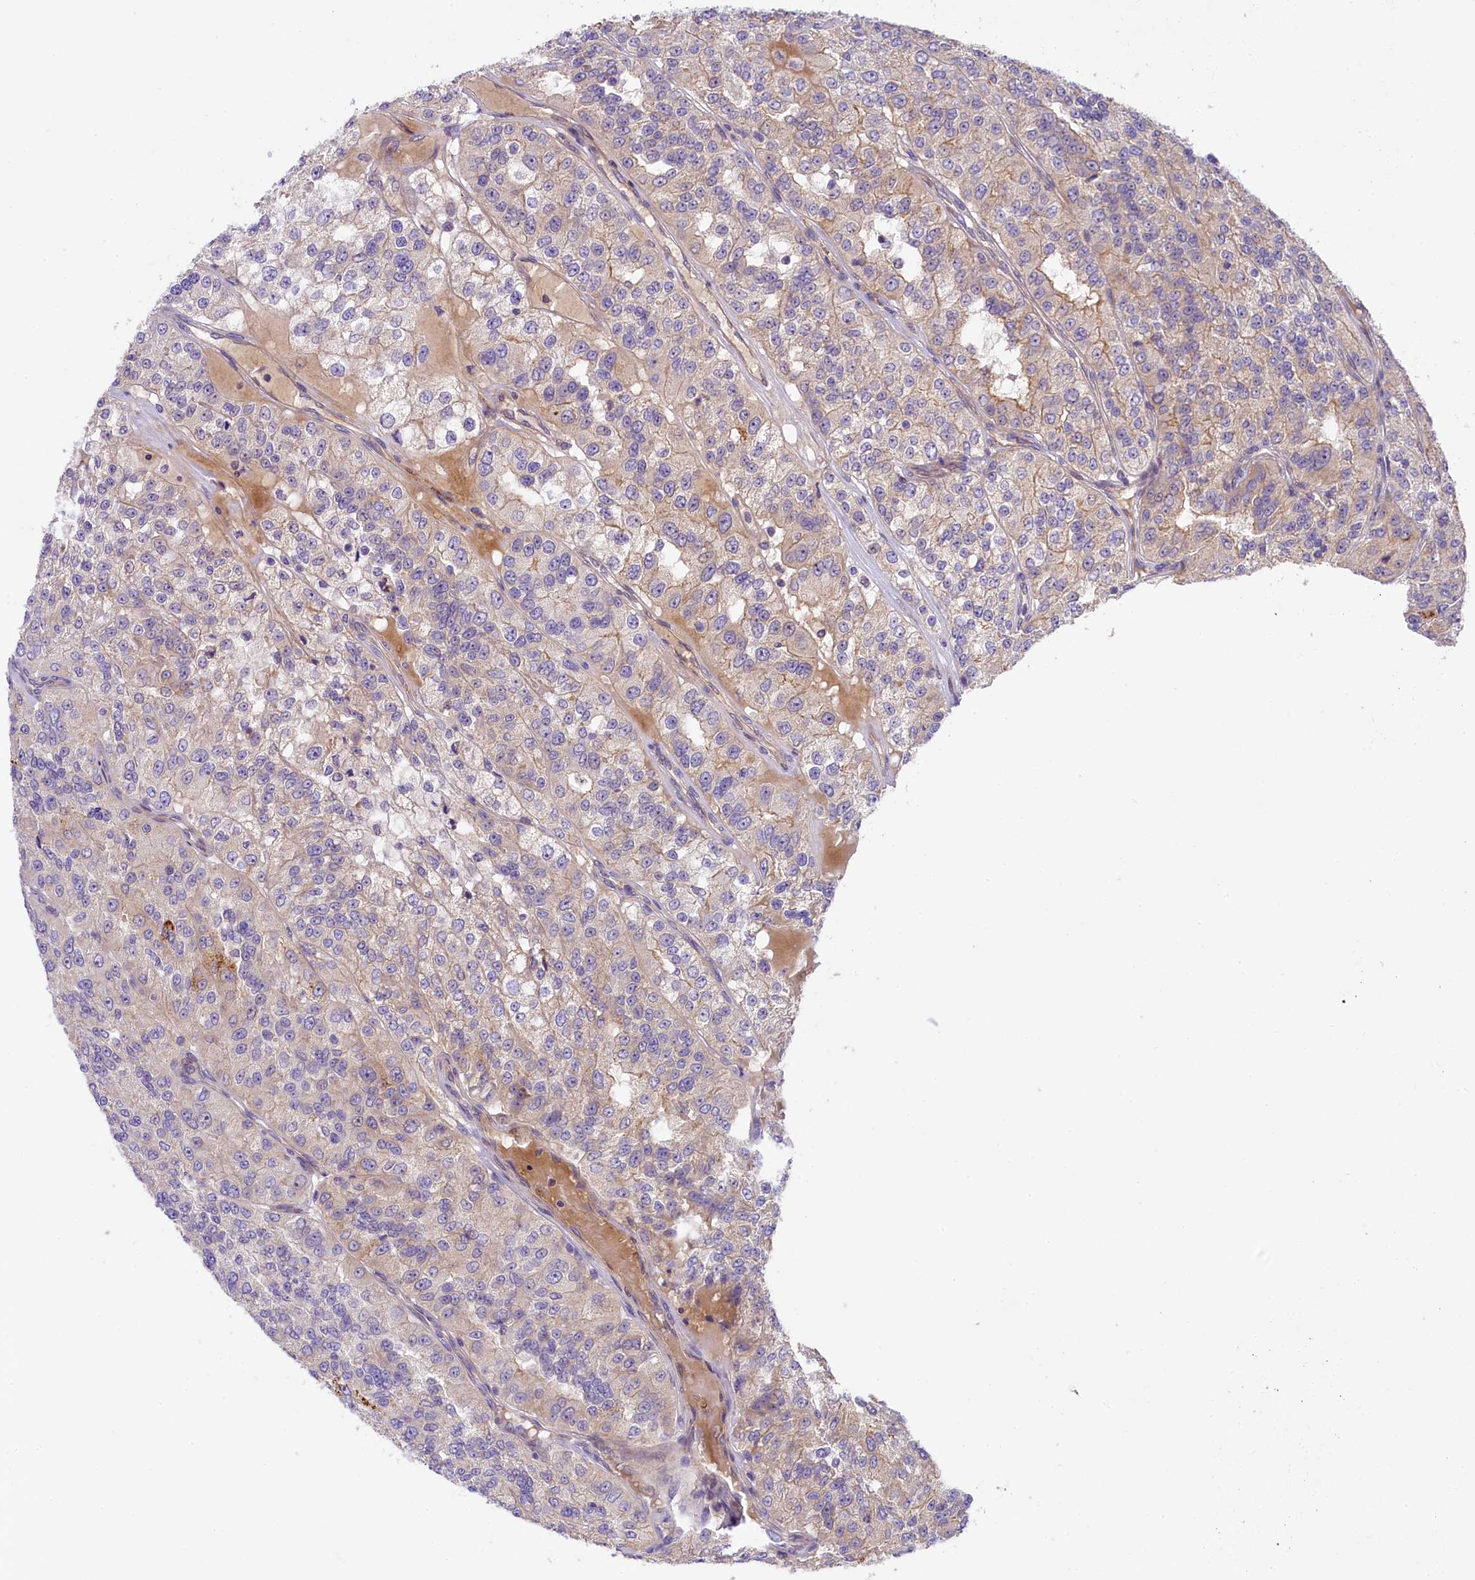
{"staining": {"intensity": "negative", "quantity": "none", "location": "none"}, "tissue": "renal cancer", "cell_type": "Tumor cells", "image_type": "cancer", "snomed": [{"axis": "morphology", "description": "Adenocarcinoma, NOS"}, {"axis": "topography", "description": "Kidney"}], "caption": "Histopathology image shows no significant protein positivity in tumor cells of renal cancer (adenocarcinoma).", "gene": "UBXN6", "patient": {"sex": "female", "age": 63}}